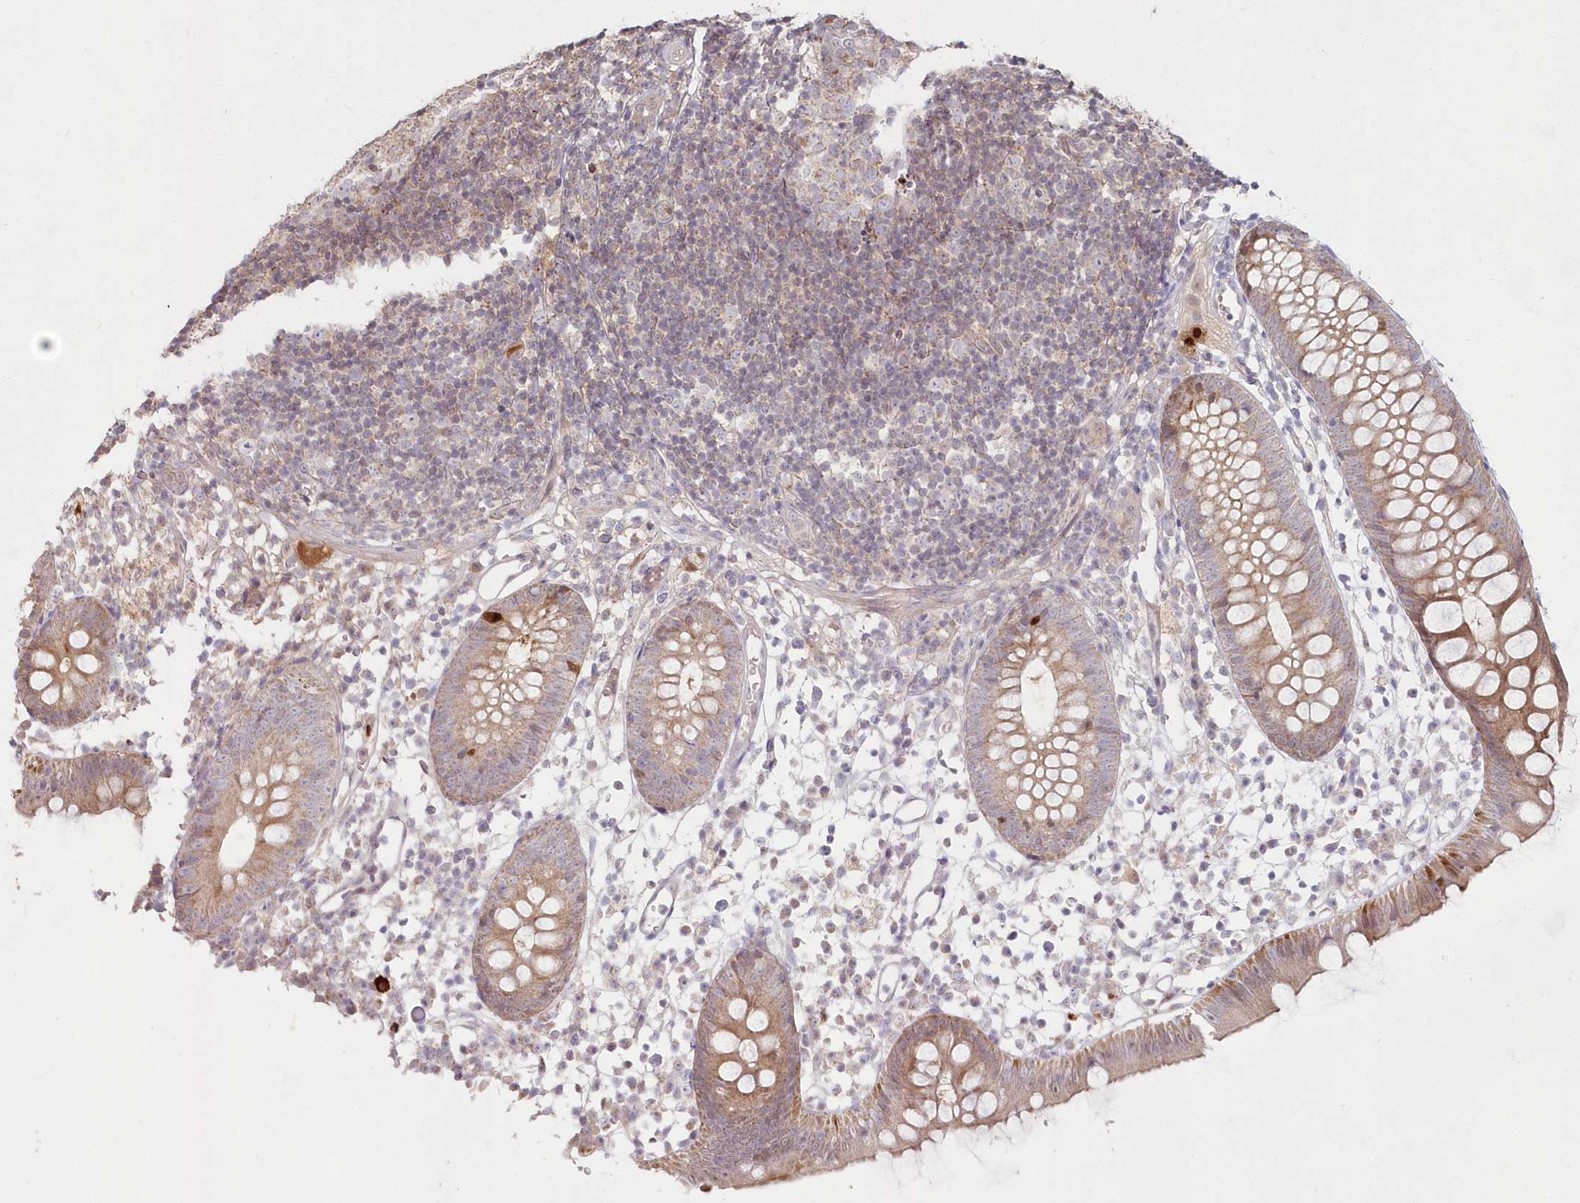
{"staining": {"intensity": "moderate", "quantity": ">75%", "location": "cytoplasmic/membranous"}, "tissue": "appendix", "cell_type": "Glandular cells", "image_type": "normal", "snomed": [{"axis": "morphology", "description": "Normal tissue, NOS"}, {"axis": "topography", "description": "Appendix"}], "caption": "Human appendix stained for a protein (brown) reveals moderate cytoplasmic/membranous positive positivity in approximately >75% of glandular cells.", "gene": "IMPA1", "patient": {"sex": "female", "age": 20}}